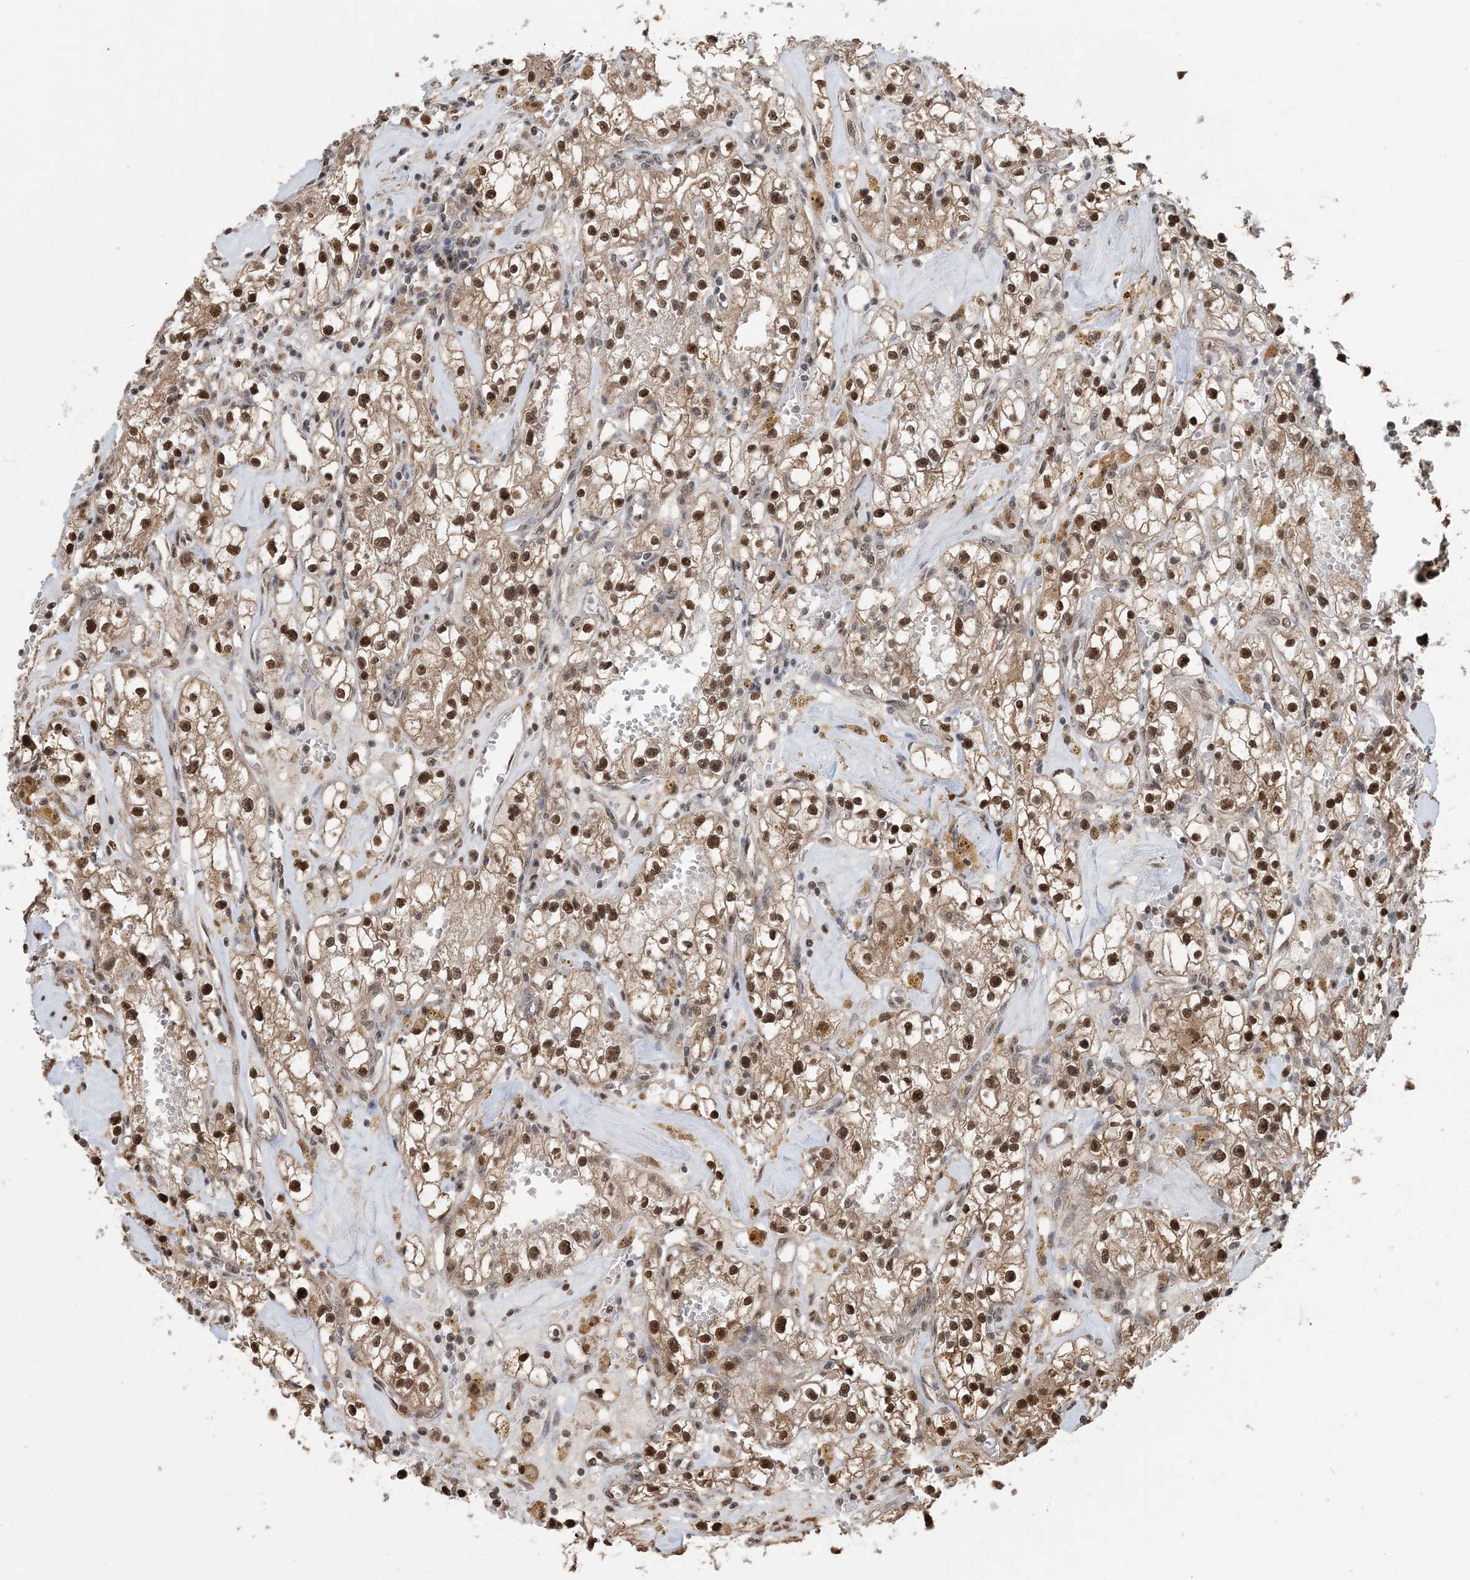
{"staining": {"intensity": "moderate", "quantity": ">75%", "location": "cytoplasmic/membranous,nuclear"}, "tissue": "renal cancer", "cell_type": "Tumor cells", "image_type": "cancer", "snomed": [{"axis": "morphology", "description": "Adenocarcinoma, NOS"}, {"axis": "topography", "description": "Kidney"}], "caption": "Brown immunohistochemical staining in human renal cancer (adenocarcinoma) reveals moderate cytoplasmic/membranous and nuclear positivity in about >75% of tumor cells.", "gene": "HSPA1A", "patient": {"sex": "male", "age": 56}}